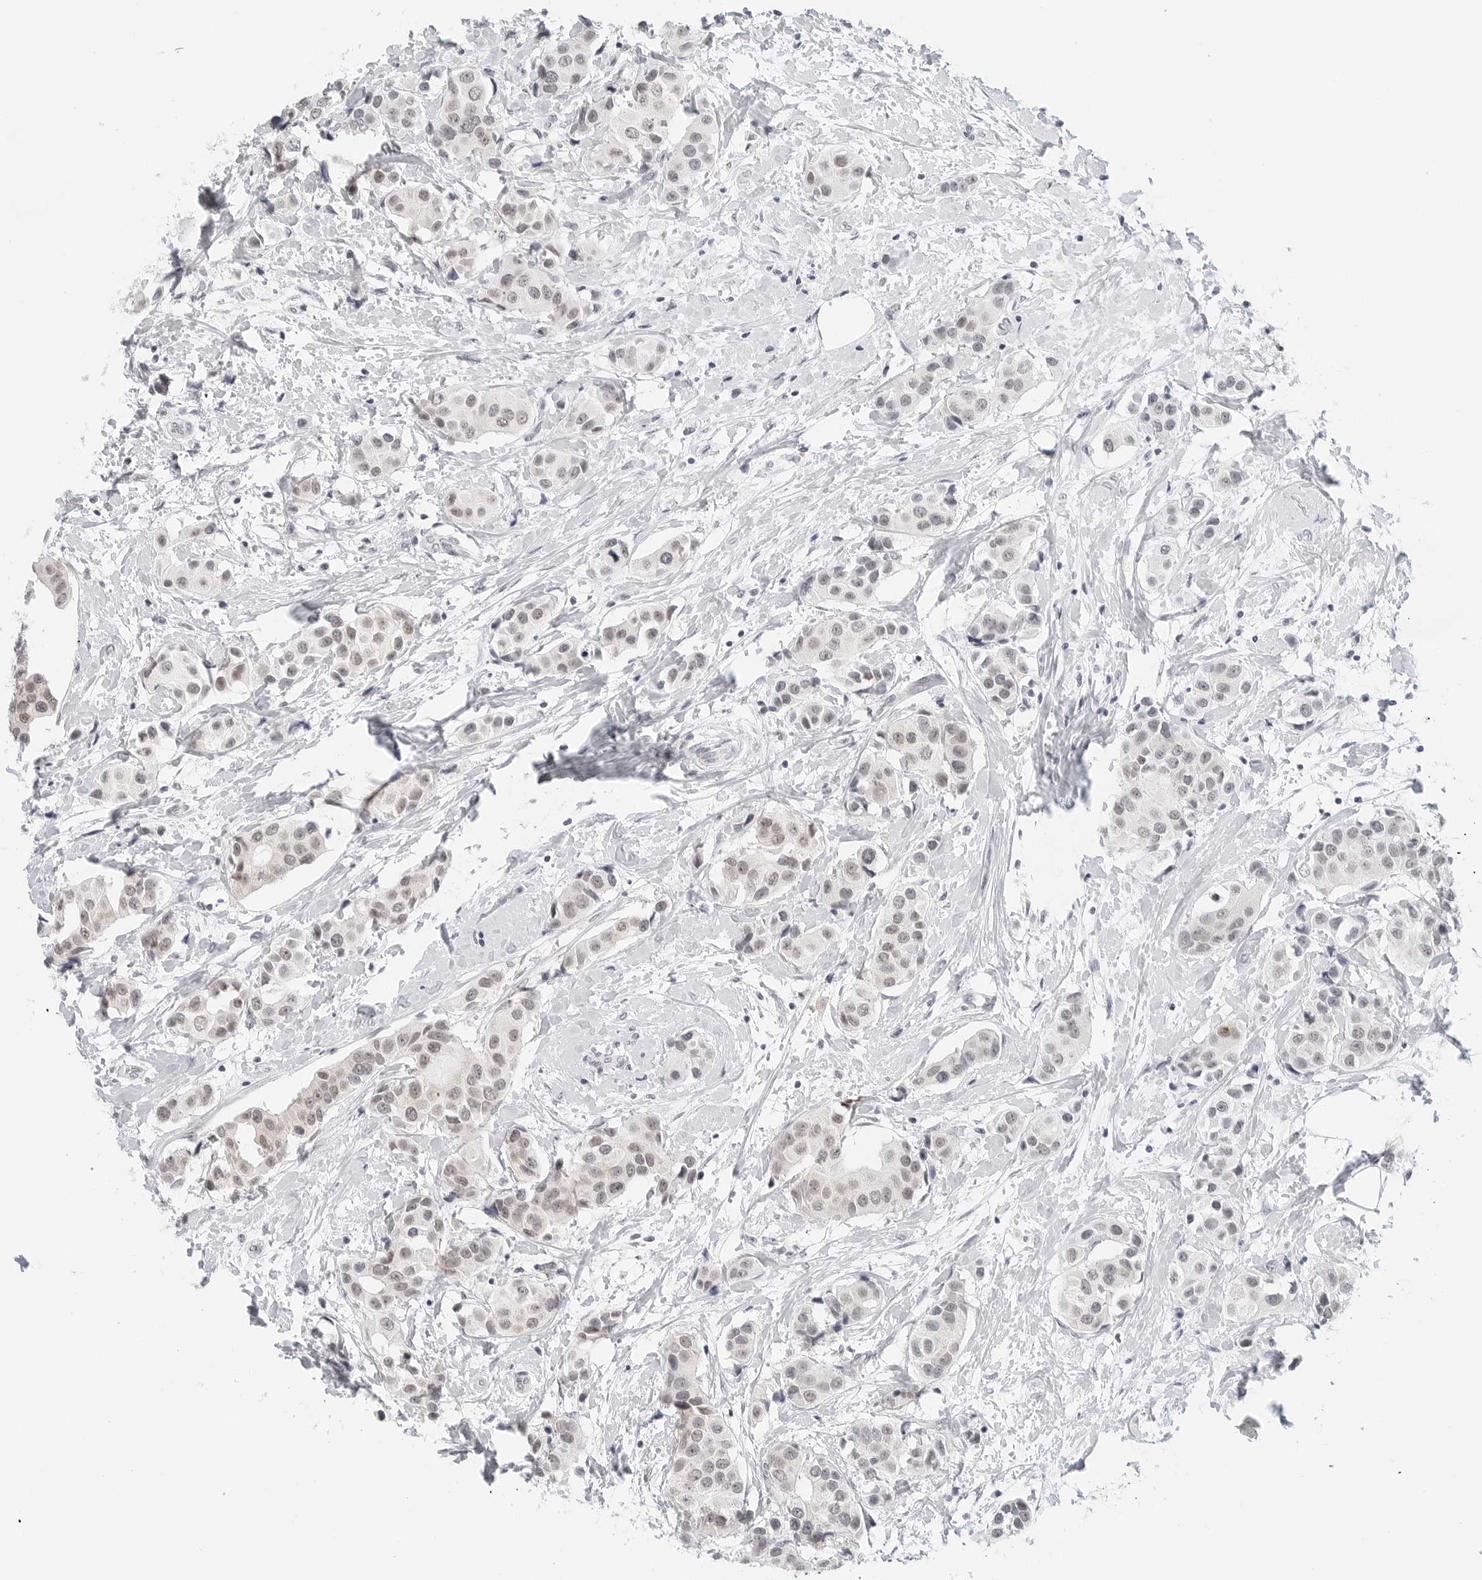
{"staining": {"intensity": "weak", "quantity": "<25%", "location": "nuclear"}, "tissue": "breast cancer", "cell_type": "Tumor cells", "image_type": "cancer", "snomed": [{"axis": "morphology", "description": "Normal tissue, NOS"}, {"axis": "morphology", "description": "Duct carcinoma"}, {"axis": "topography", "description": "Breast"}], "caption": "Immunohistochemistry image of breast infiltrating ductal carcinoma stained for a protein (brown), which exhibits no expression in tumor cells. Nuclei are stained in blue.", "gene": "METAP1", "patient": {"sex": "female", "age": 39}}